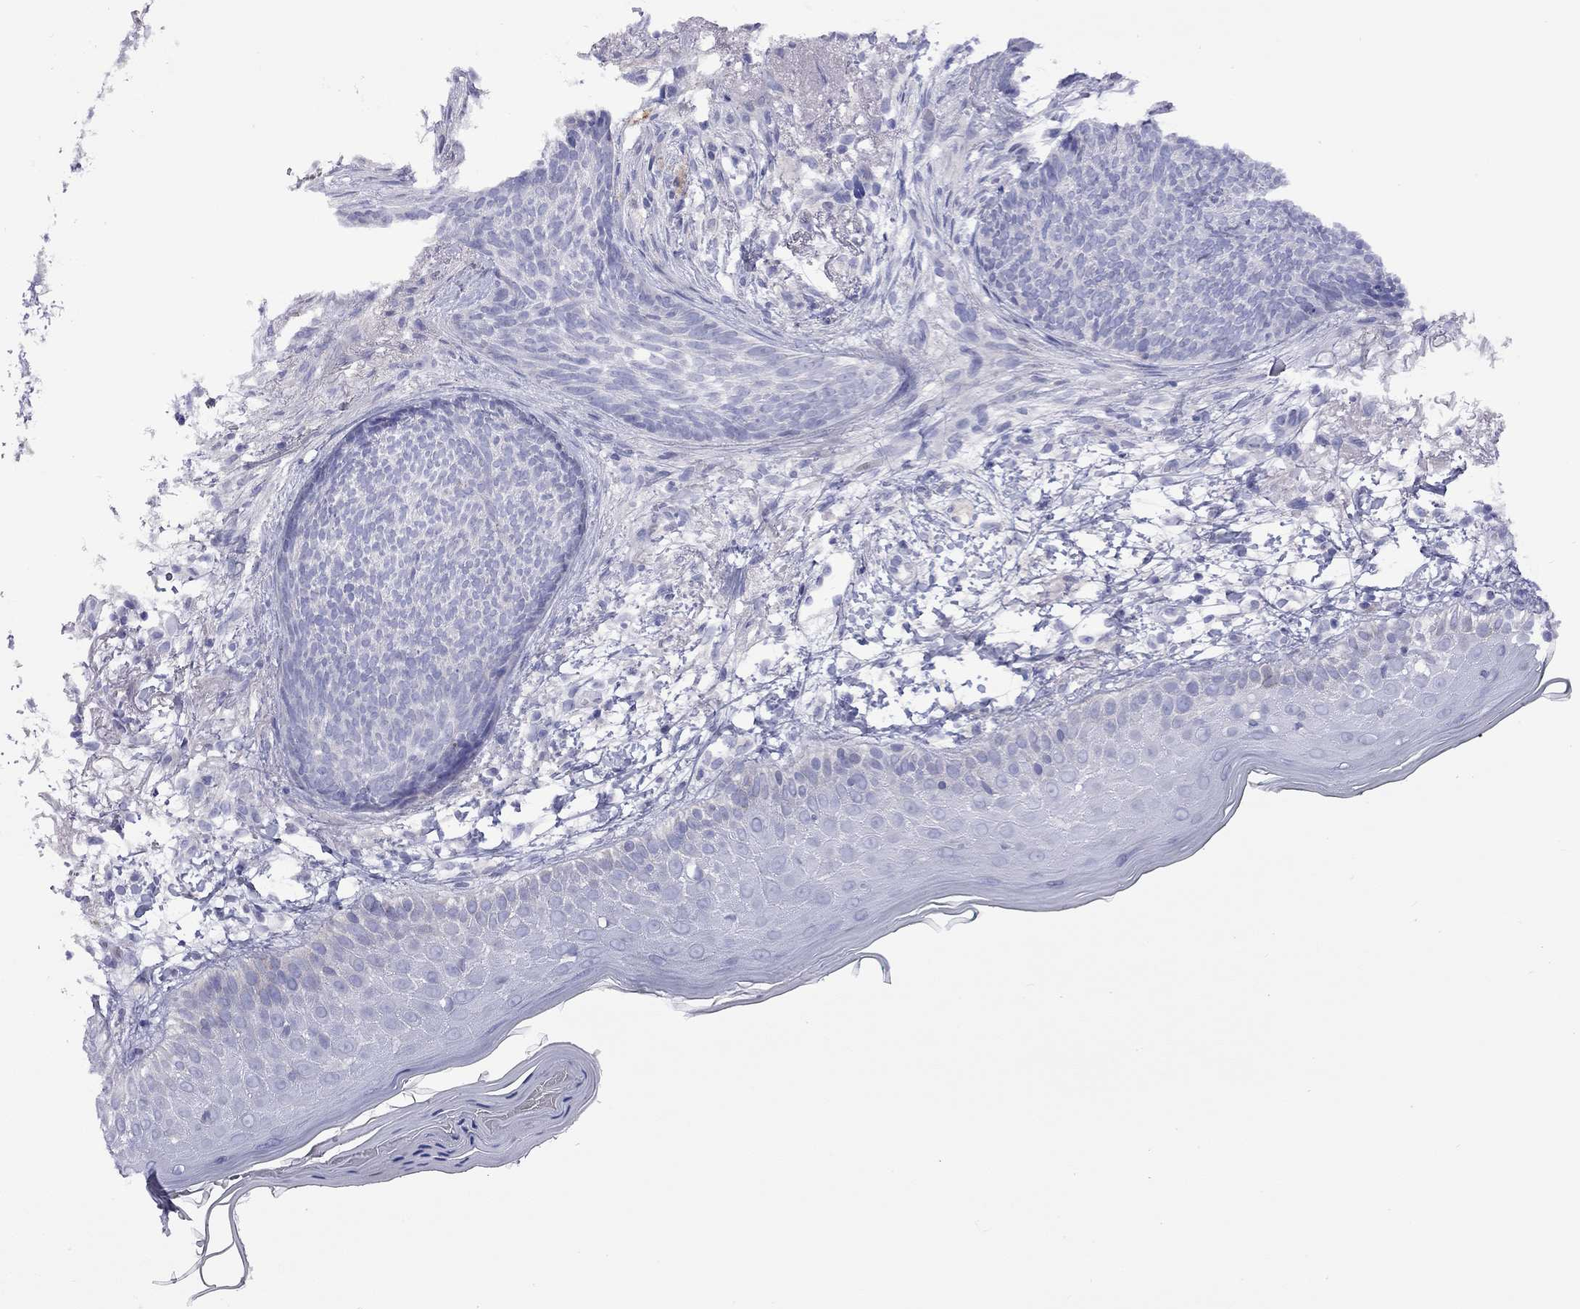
{"staining": {"intensity": "negative", "quantity": "none", "location": "none"}, "tissue": "skin cancer", "cell_type": "Tumor cells", "image_type": "cancer", "snomed": [{"axis": "morphology", "description": "Normal tissue, NOS"}, {"axis": "morphology", "description": "Basal cell carcinoma"}, {"axis": "topography", "description": "Skin"}], "caption": "The micrograph exhibits no staining of tumor cells in basal cell carcinoma (skin).", "gene": "CPNE4", "patient": {"sex": "male", "age": 84}}